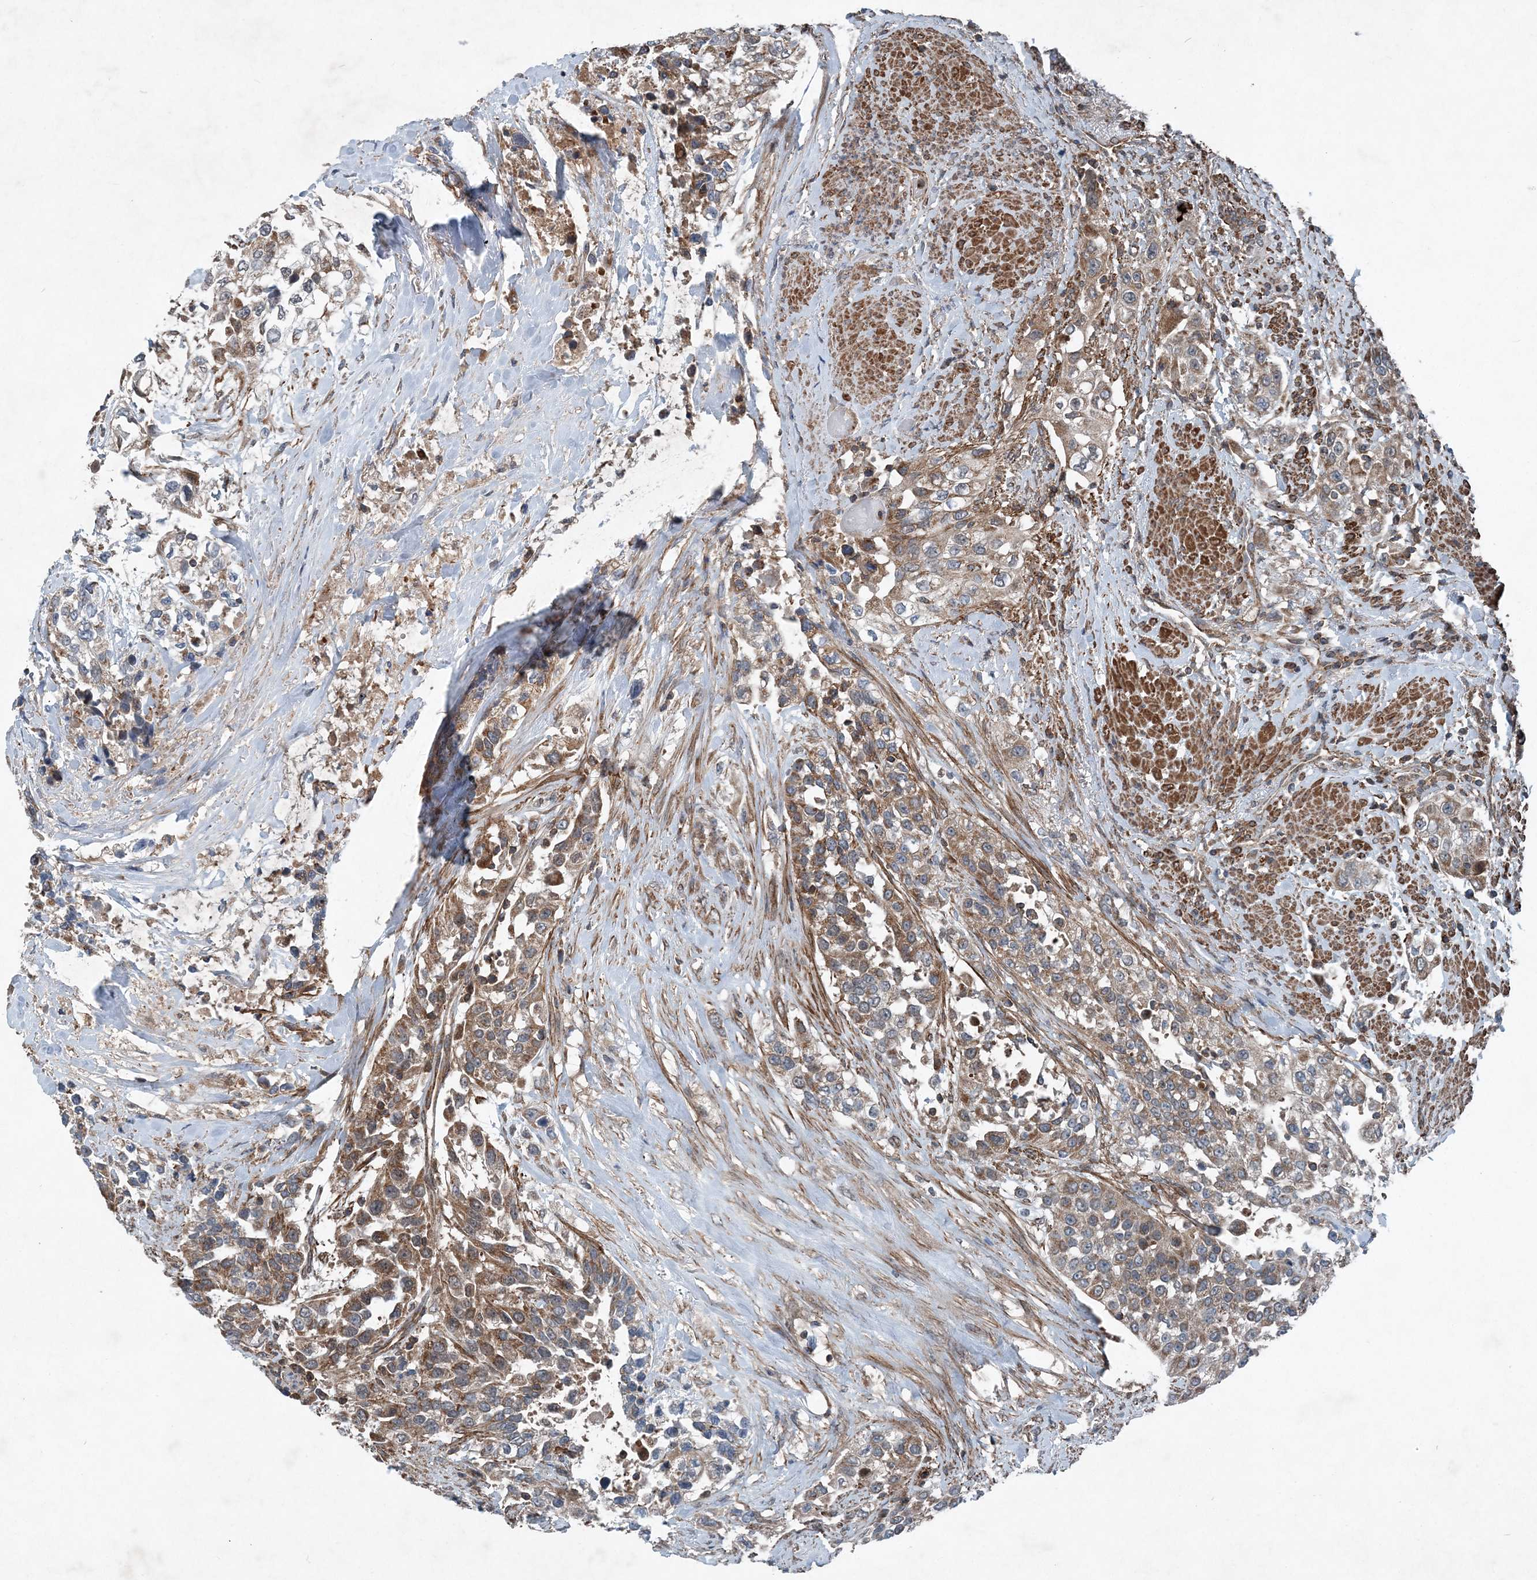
{"staining": {"intensity": "moderate", "quantity": "25%-75%", "location": "cytoplasmic/membranous"}, "tissue": "urothelial cancer", "cell_type": "Tumor cells", "image_type": "cancer", "snomed": [{"axis": "morphology", "description": "Urothelial carcinoma, High grade"}, {"axis": "topography", "description": "Urinary bladder"}], "caption": "Urothelial carcinoma (high-grade) stained with a brown dye displays moderate cytoplasmic/membranous positive expression in approximately 25%-75% of tumor cells.", "gene": "NDUFA2", "patient": {"sex": "female", "age": 80}}